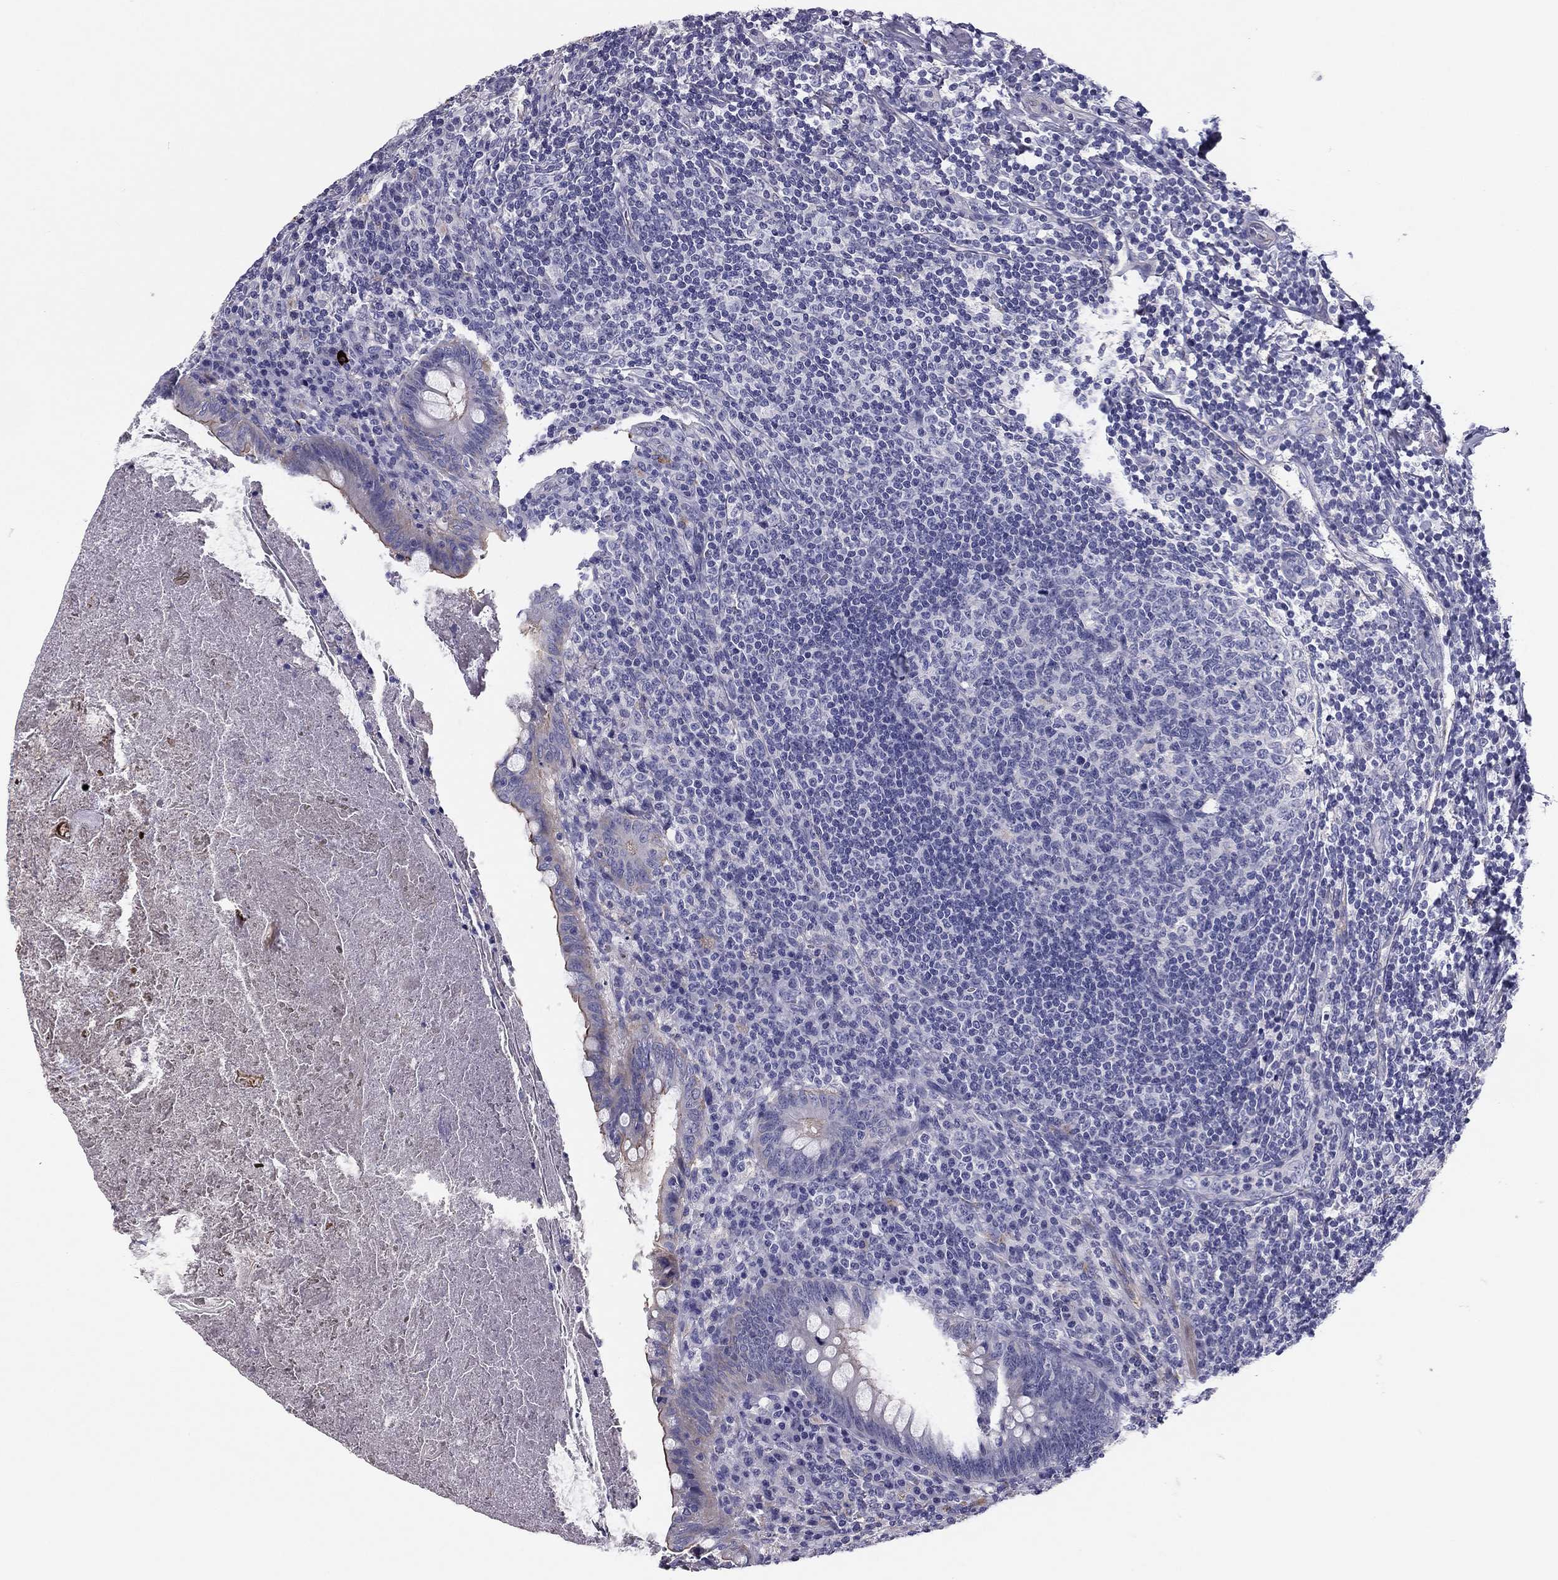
{"staining": {"intensity": "strong", "quantity": "<25%", "location": "cytoplasmic/membranous"}, "tissue": "appendix", "cell_type": "Glandular cells", "image_type": "normal", "snomed": [{"axis": "morphology", "description": "Normal tissue, NOS"}, {"axis": "topography", "description": "Appendix"}], "caption": "Protein staining reveals strong cytoplasmic/membranous expression in approximately <25% of glandular cells in unremarkable appendix.", "gene": "FLNC", "patient": {"sex": "male", "age": 47}}